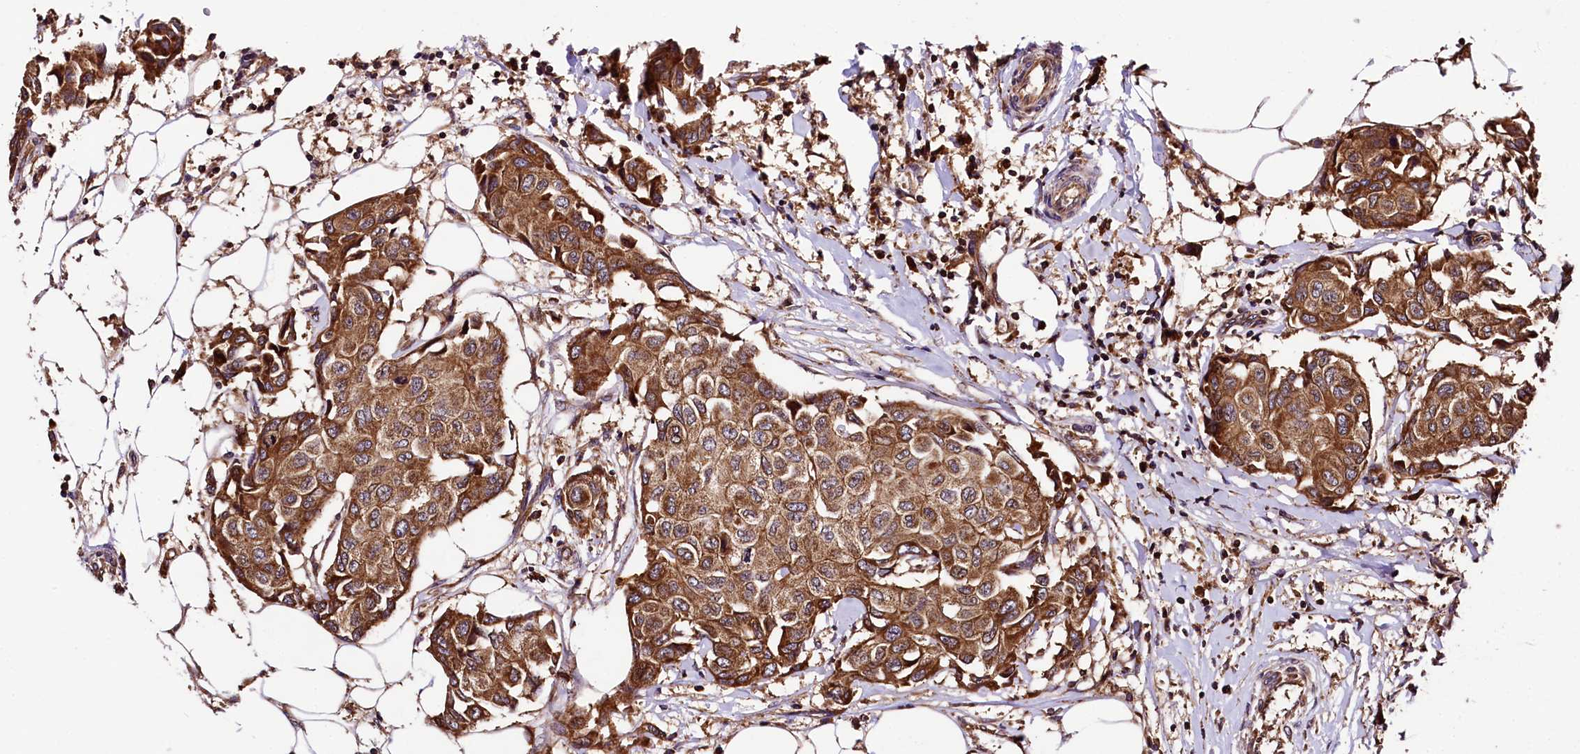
{"staining": {"intensity": "moderate", "quantity": ">75%", "location": "cytoplasmic/membranous"}, "tissue": "breast cancer", "cell_type": "Tumor cells", "image_type": "cancer", "snomed": [{"axis": "morphology", "description": "Duct carcinoma"}, {"axis": "topography", "description": "Breast"}], "caption": "Moderate cytoplasmic/membranous positivity is identified in approximately >75% of tumor cells in breast infiltrating ductal carcinoma. The protein of interest is shown in brown color, while the nuclei are stained blue.", "gene": "LRSAM1", "patient": {"sex": "female", "age": 80}}